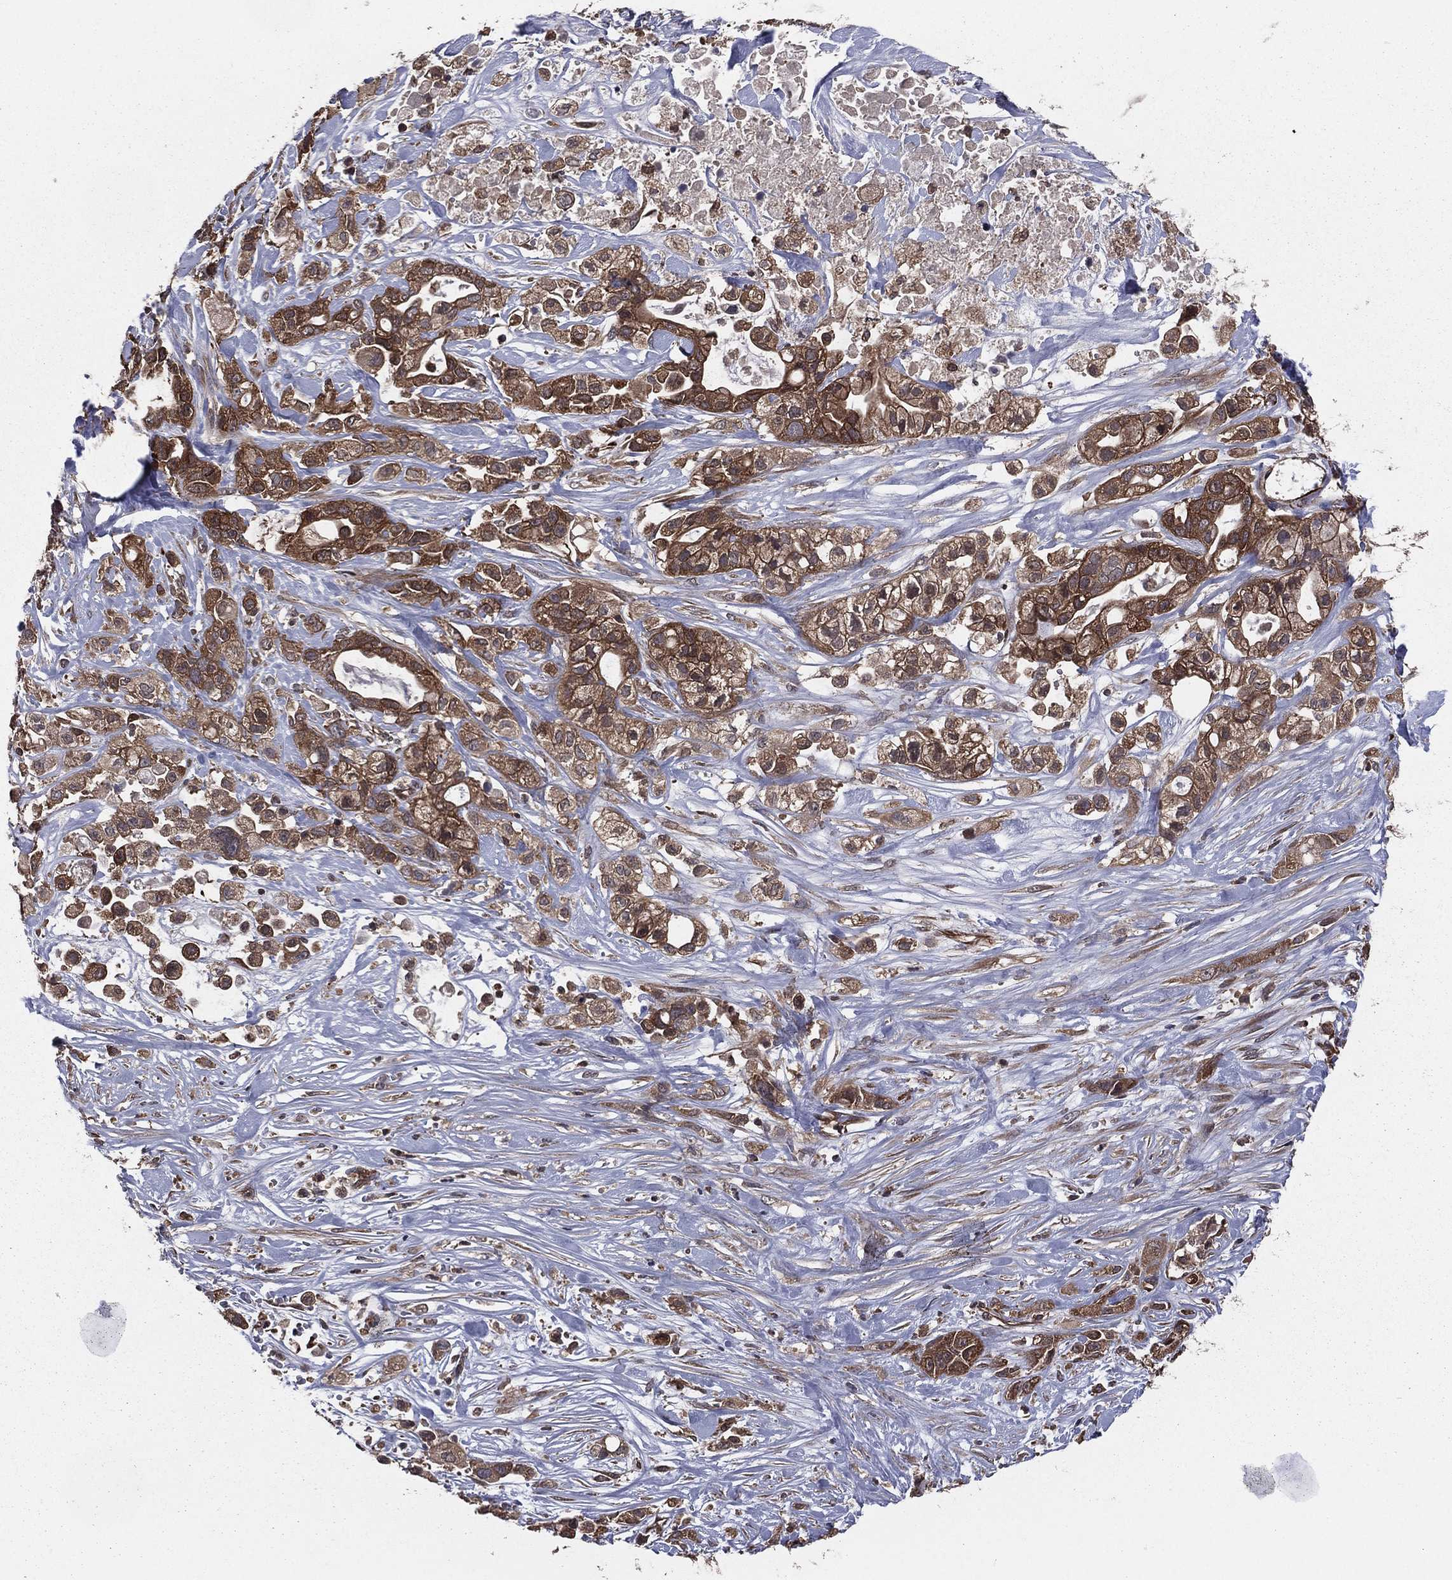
{"staining": {"intensity": "strong", "quantity": ">75%", "location": "cytoplasmic/membranous"}, "tissue": "pancreatic cancer", "cell_type": "Tumor cells", "image_type": "cancer", "snomed": [{"axis": "morphology", "description": "Adenocarcinoma, NOS"}, {"axis": "topography", "description": "Pancreas"}], "caption": "The micrograph exhibits staining of pancreatic adenocarcinoma, revealing strong cytoplasmic/membranous protein positivity (brown color) within tumor cells. Nuclei are stained in blue.", "gene": "CERT1", "patient": {"sex": "male", "age": 44}}